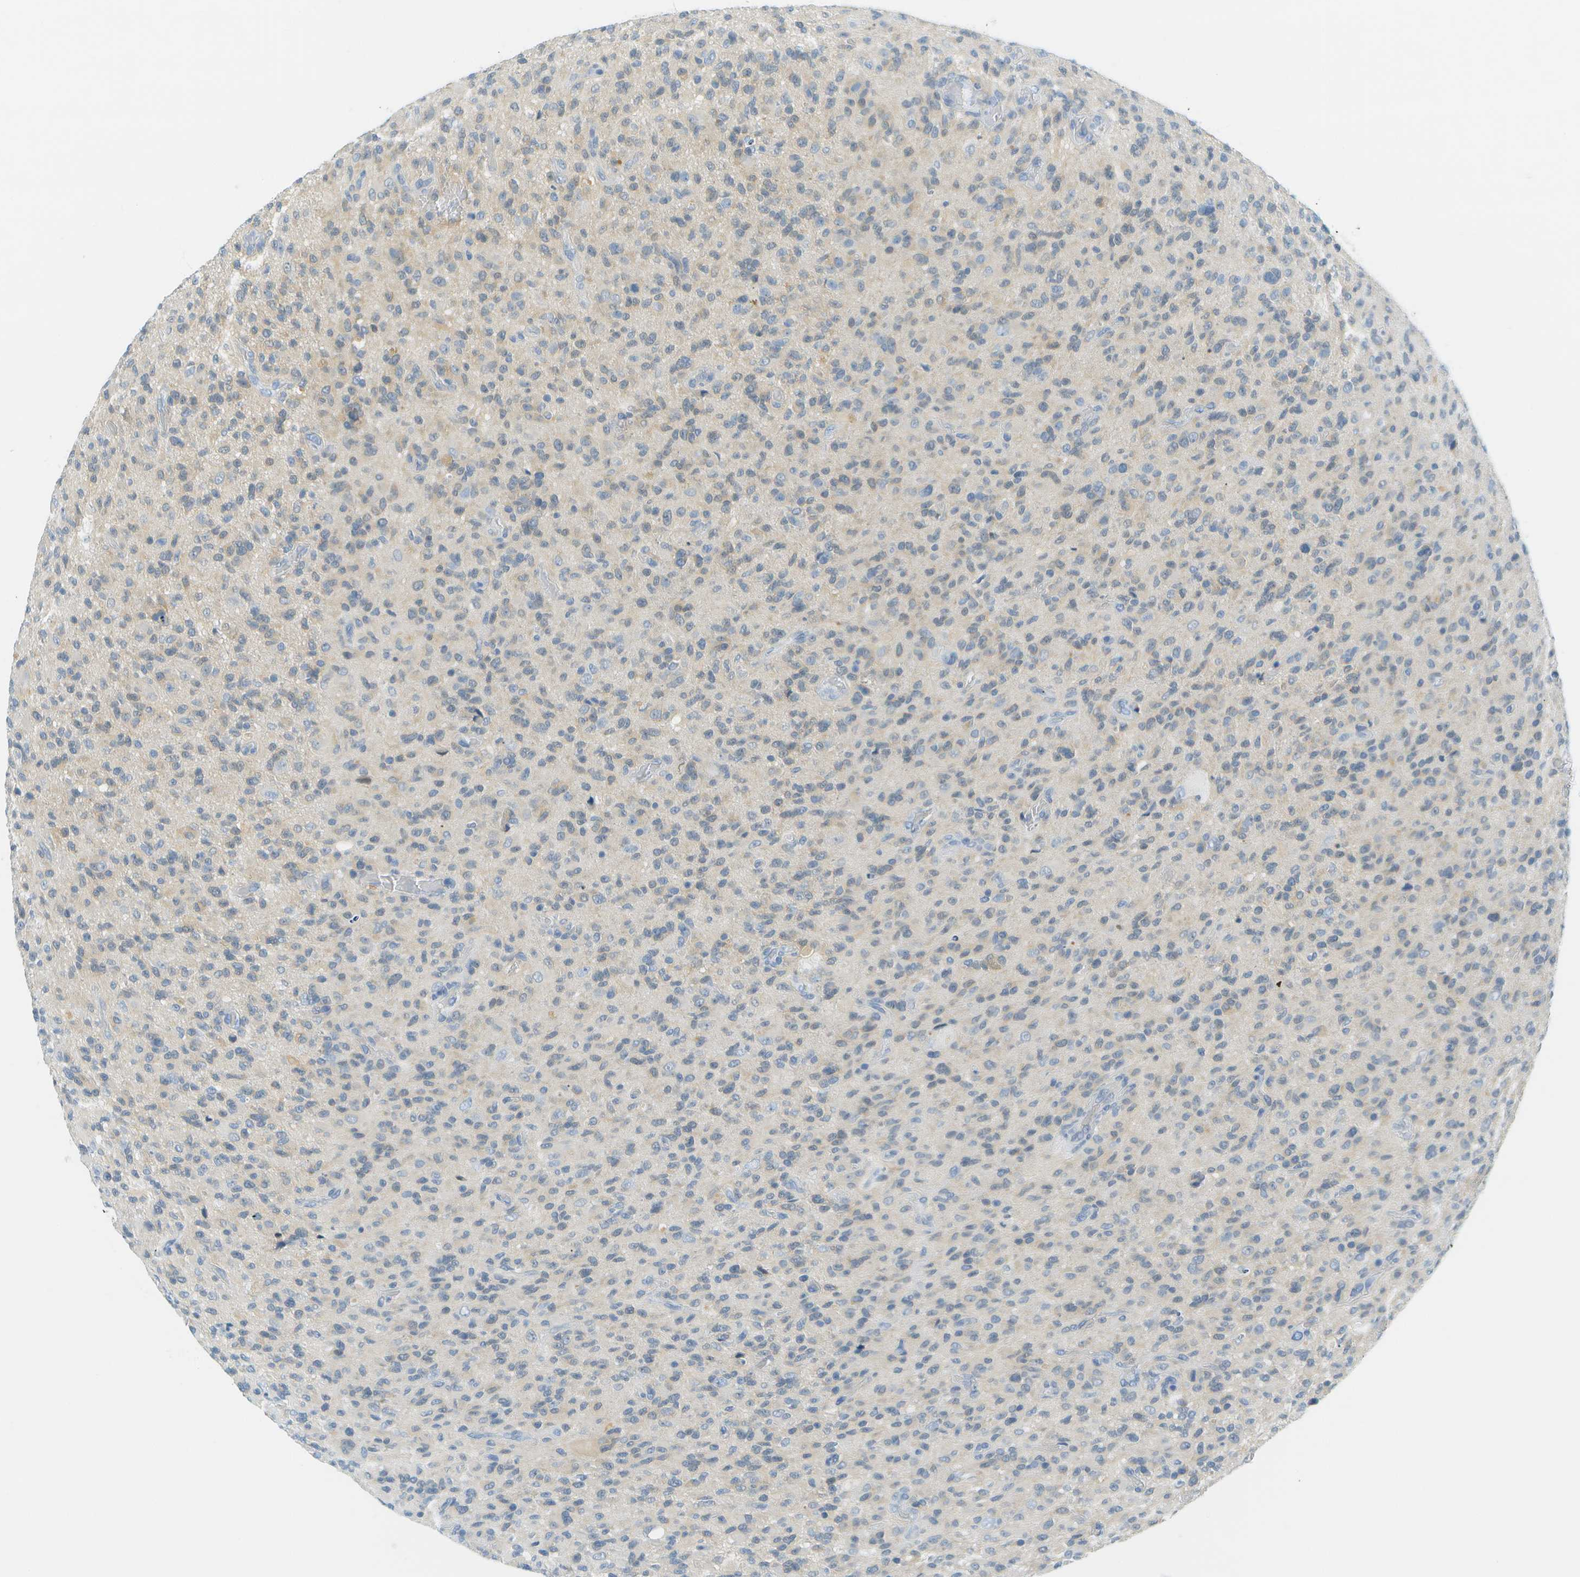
{"staining": {"intensity": "negative", "quantity": "none", "location": "none"}, "tissue": "glioma", "cell_type": "Tumor cells", "image_type": "cancer", "snomed": [{"axis": "morphology", "description": "Glioma, malignant, High grade"}, {"axis": "topography", "description": "Brain"}], "caption": "Tumor cells show no significant positivity in glioma.", "gene": "SMYD5", "patient": {"sex": "male", "age": 71}}